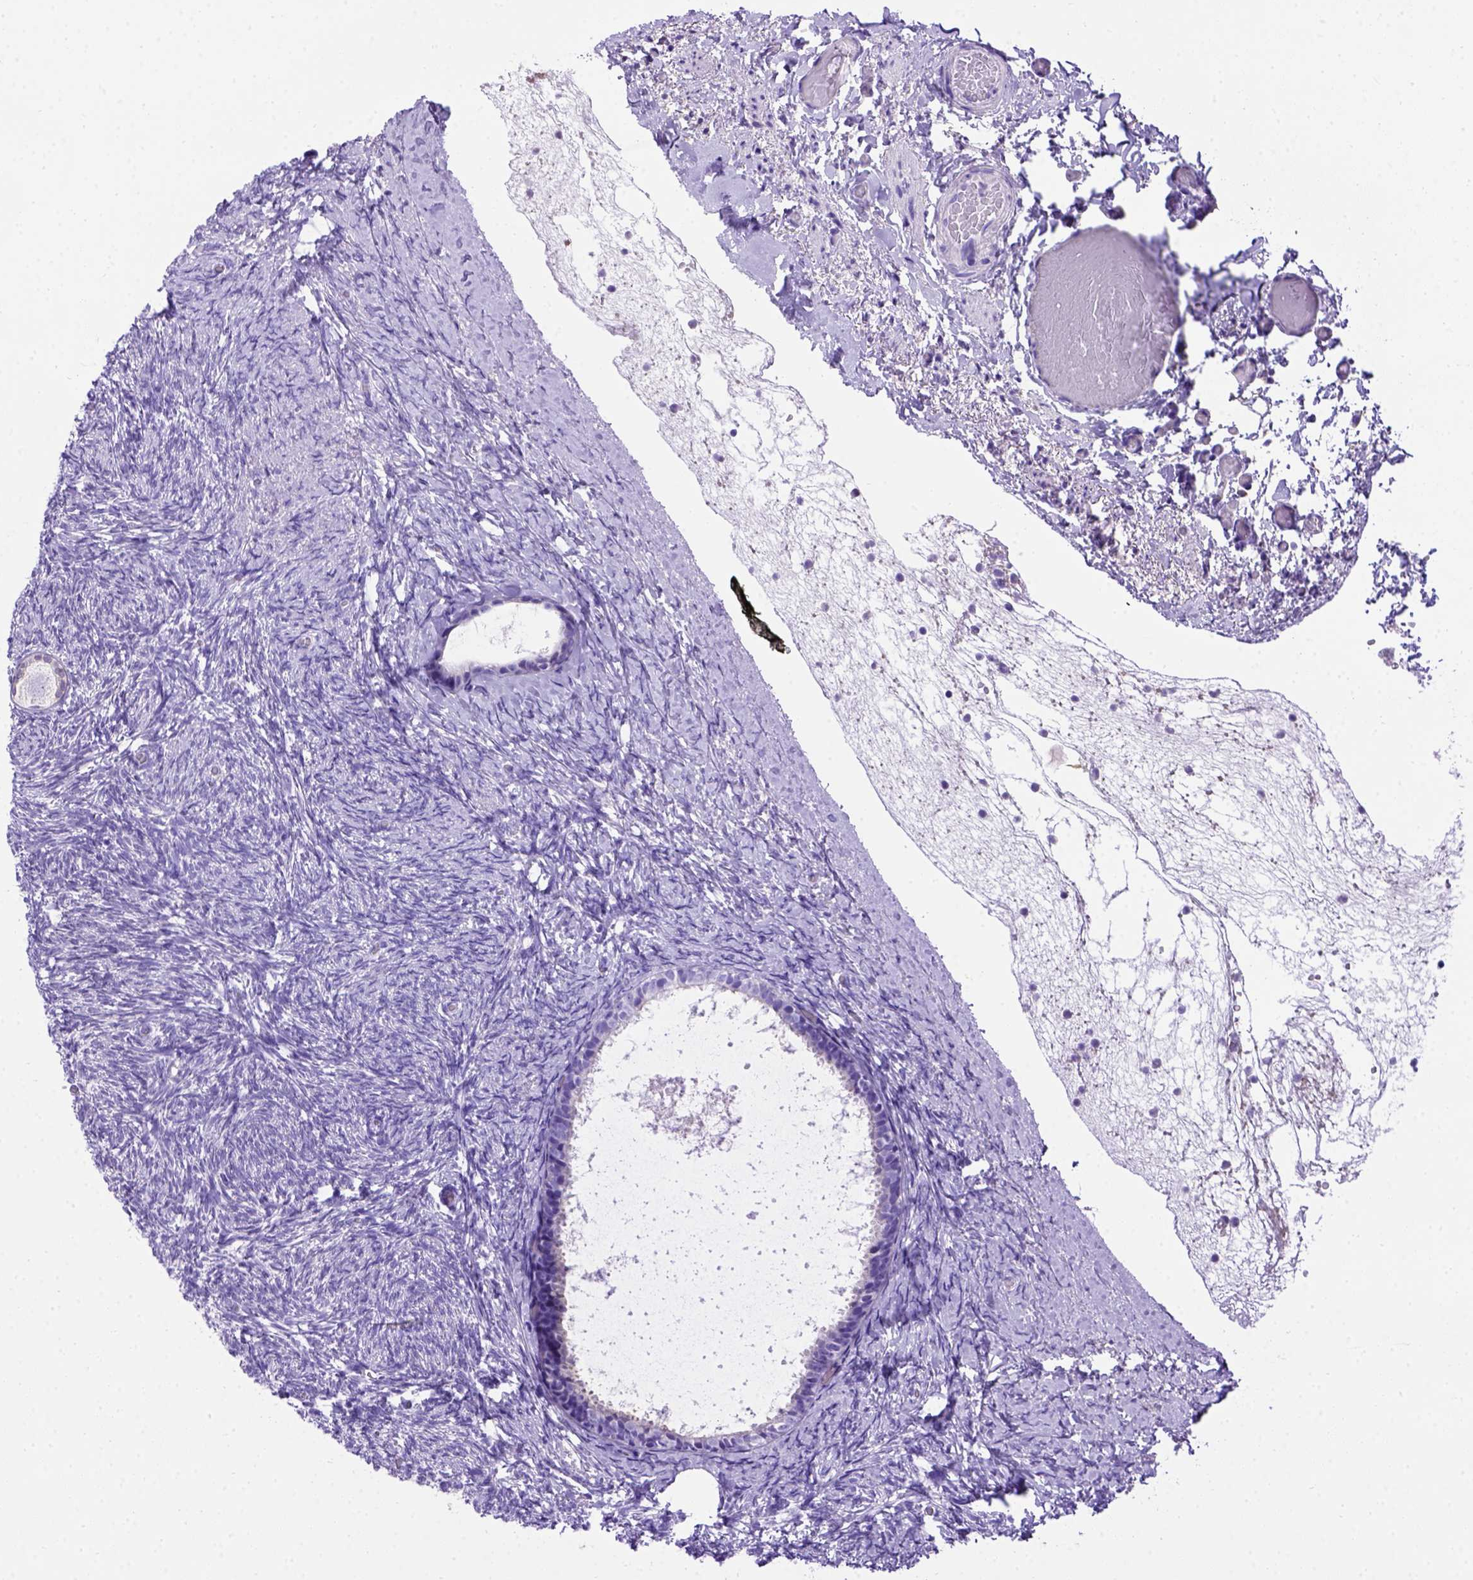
{"staining": {"intensity": "negative", "quantity": "none", "location": "none"}, "tissue": "ovary", "cell_type": "Follicle cells", "image_type": "normal", "snomed": [{"axis": "morphology", "description": "Normal tissue, NOS"}, {"axis": "topography", "description": "Ovary"}], "caption": "A high-resolution histopathology image shows immunohistochemistry (IHC) staining of unremarkable ovary, which demonstrates no significant staining in follicle cells.", "gene": "PTGES", "patient": {"sex": "female", "age": 39}}